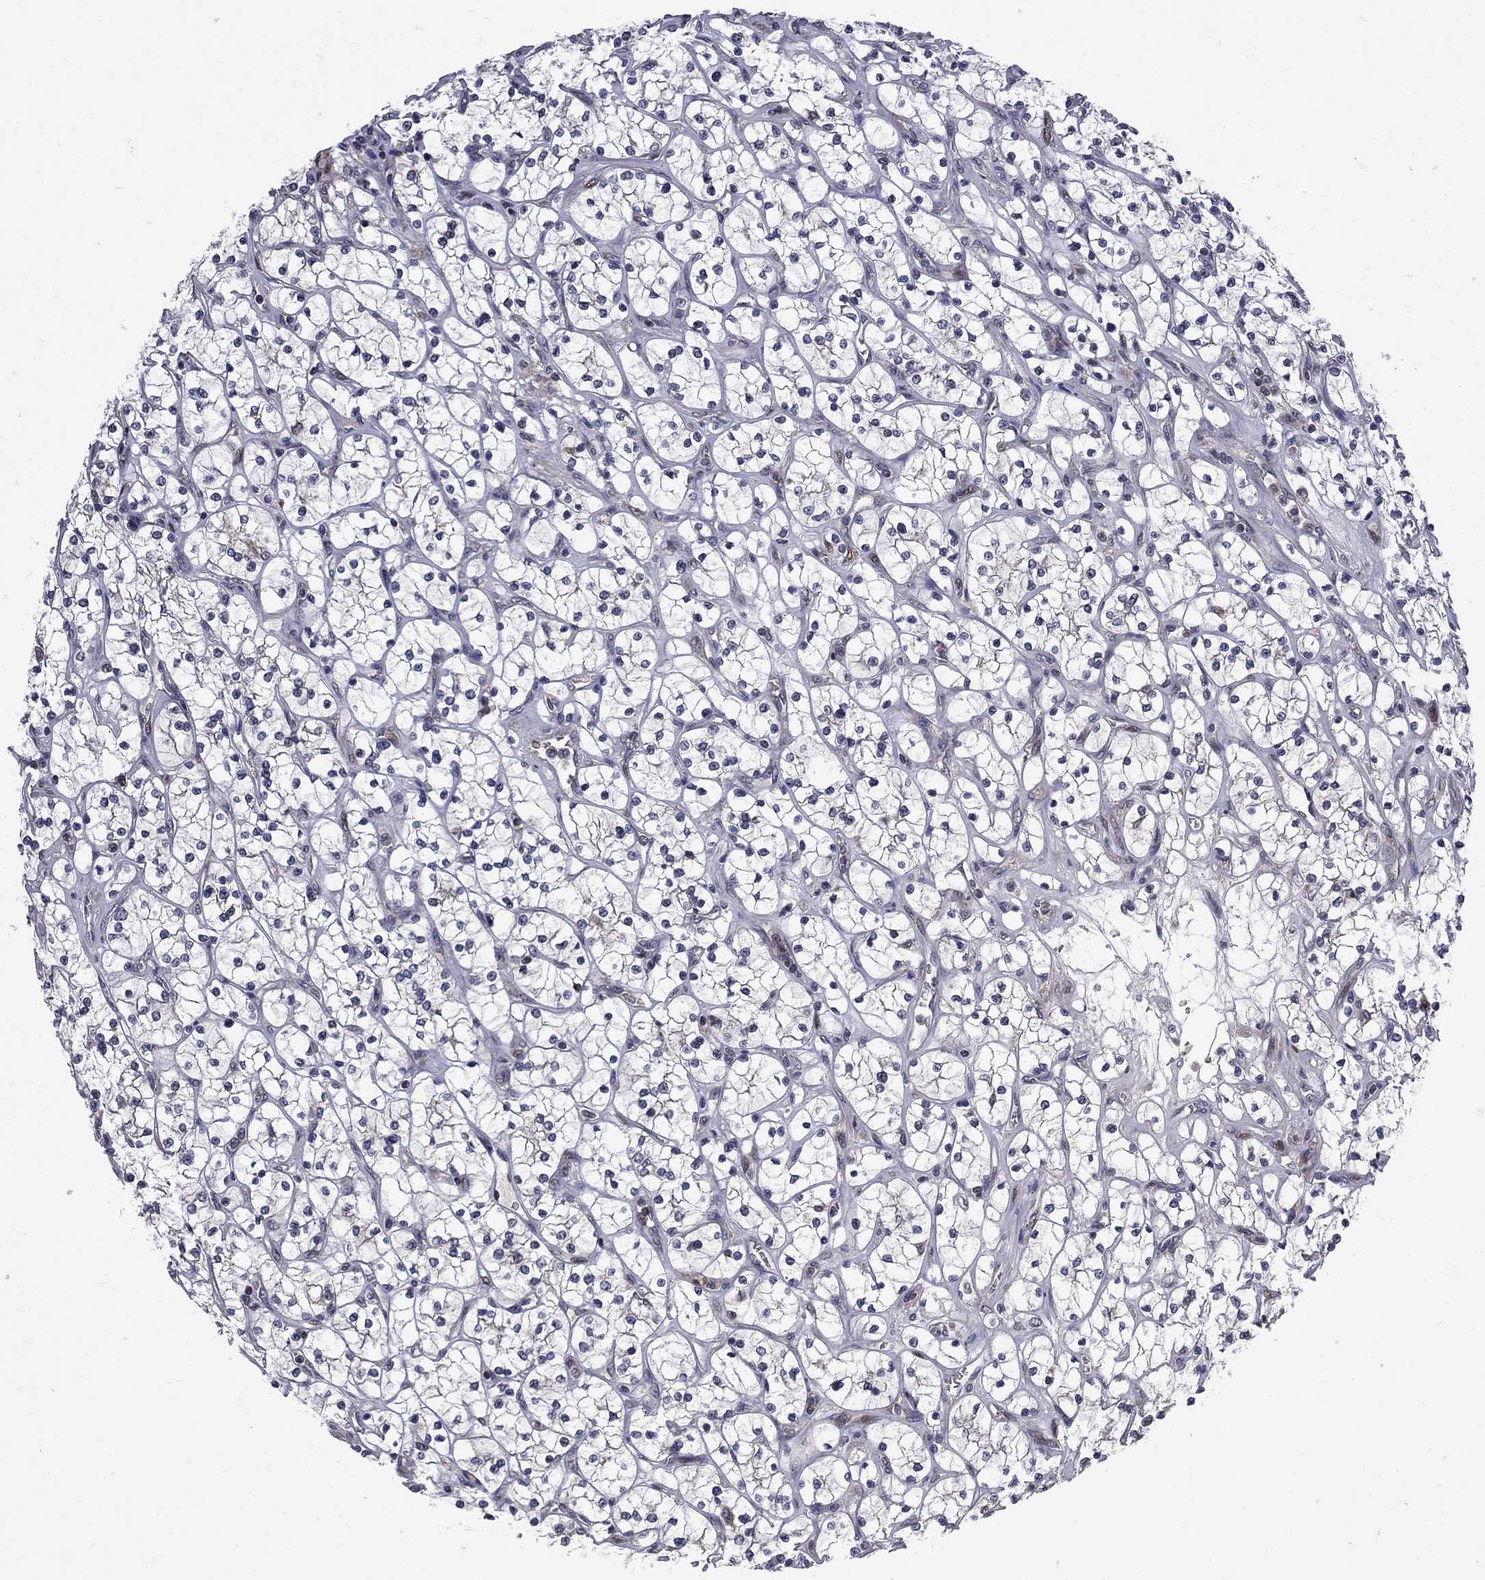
{"staining": {"intensity": "negative", "quantity": "none", "location": "none"}, "tissue": "renal cancer", "cell_type": "Tumor cells", "image_type": "cancer", "snomed": [{"axis": "morphology", "description": "Adenocarcinoma, NOS"}, {"axis": "topography", "description": "Kidney"}], "caption": "Tumor cells are negative for brown protein staining in renal cancer (adenocarcinoma).", "gene": "CNOT11", "patient": {"sex": "female", "age": 64}}